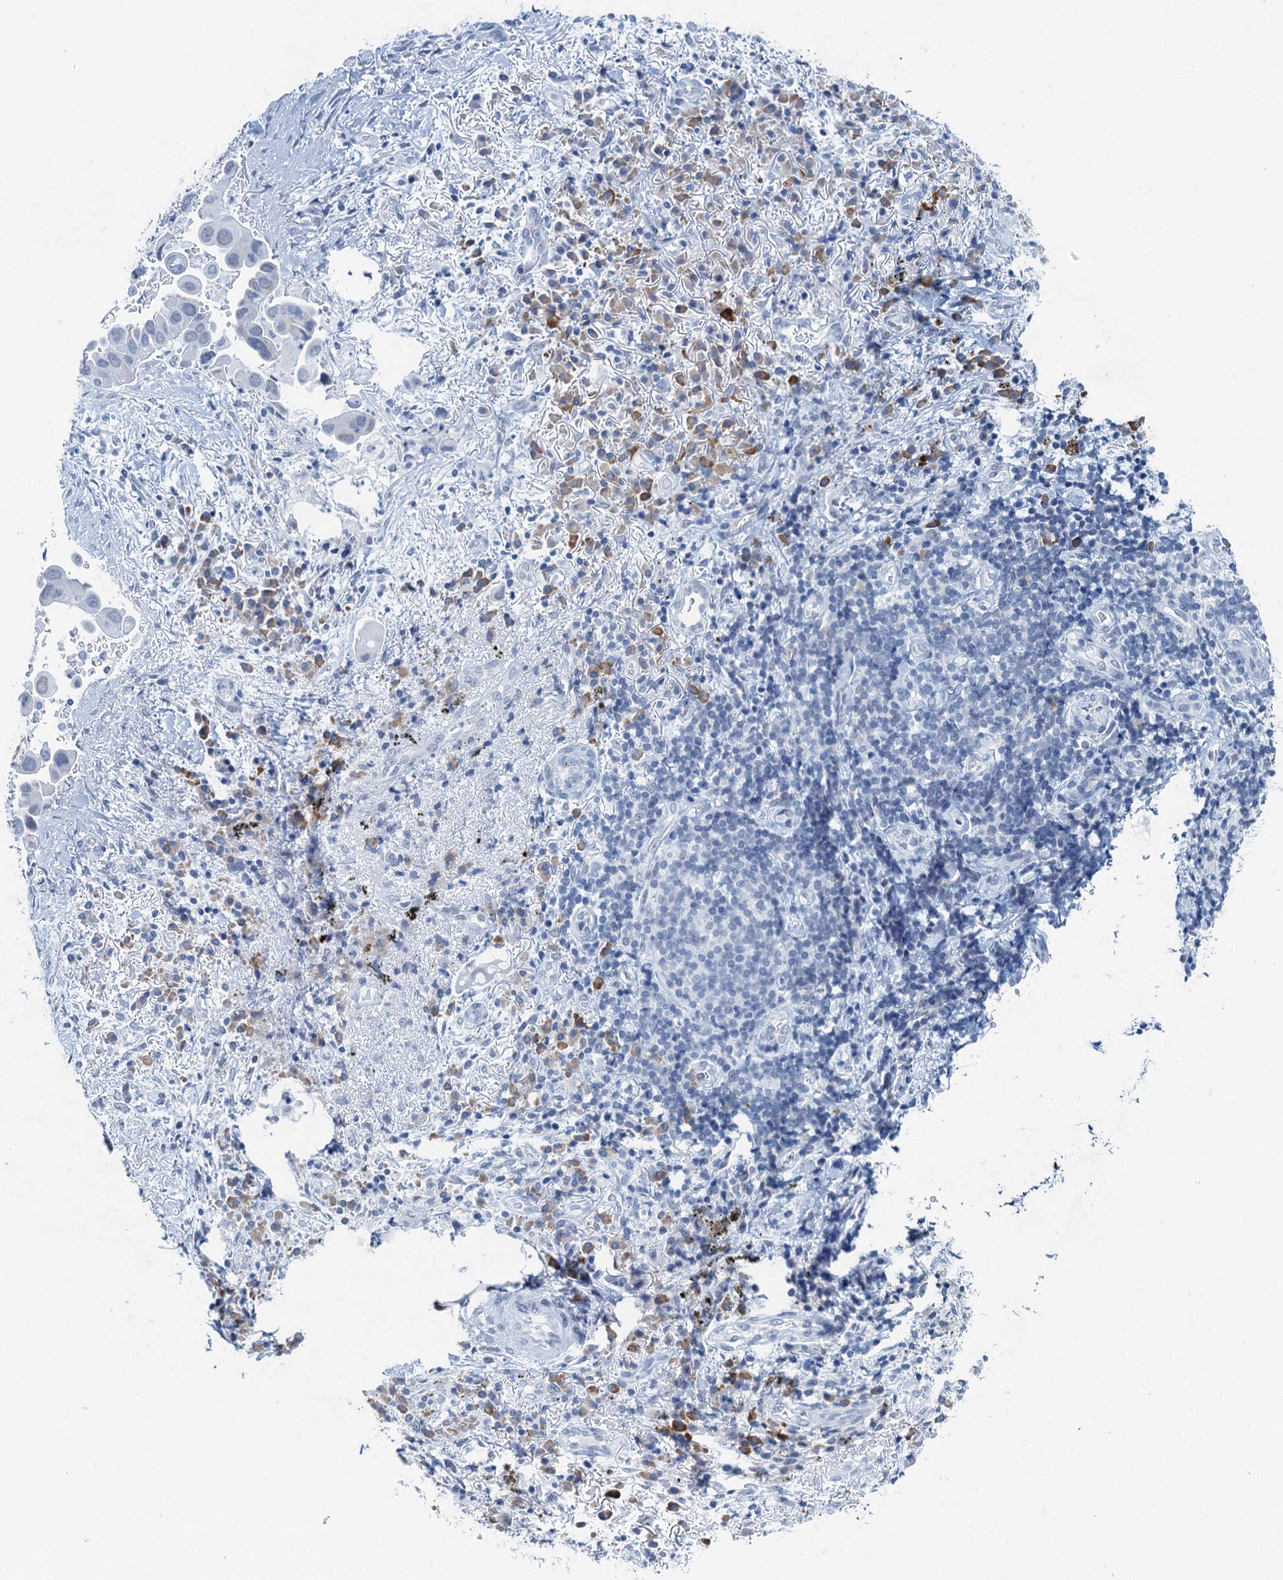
{"staining": {"intensity": "negative", "quantity": "none", "location": "none"}, "tissue": "lung cancer", "cell_type": "Tumor cells", "image_type": "cancer", "snomed": [{"axis": "morphology", "description": "Adenocarcinoma, NOS"}, {"axis": "topography", "description": "Lung"}], "caption": "Tumor cells are negative for brown protein staining in lung cancer (adenocarcinoma).", "gene": "HAPSTR1", "patient": {"sex": "female", "age": 76}}